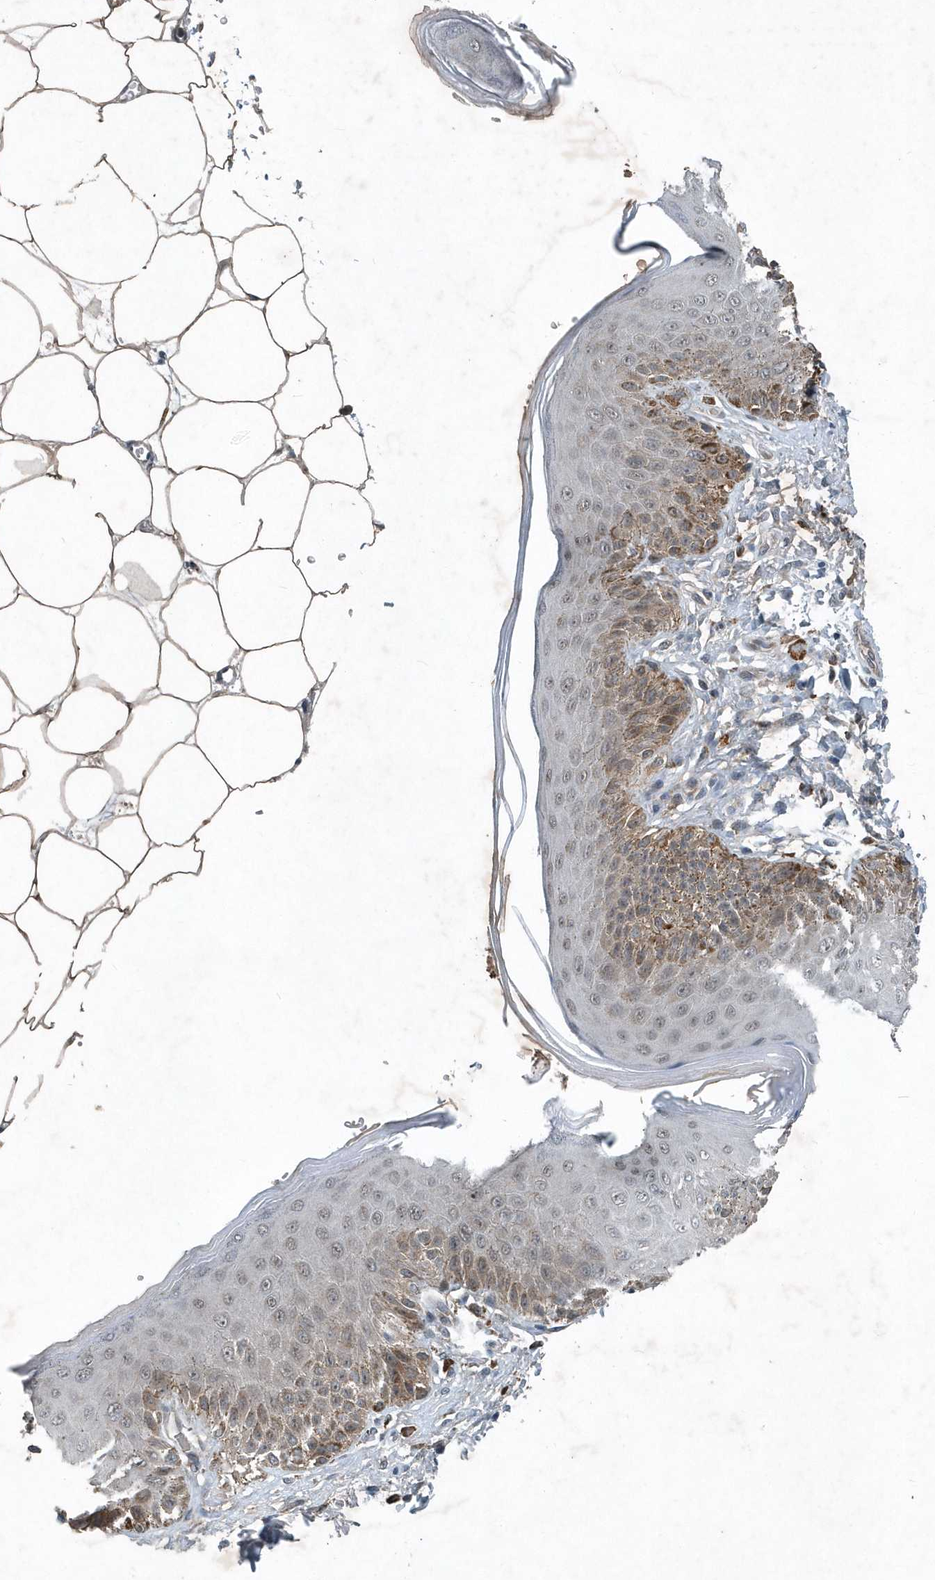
{"staining": {"intensity": "weak", "quantity": "<25%", "location": "cytoplasmic/membranous,nuclear"}, "tissue": "skin", "cell_type": "Epidermal cells", "image_type": "normal", "snomed": [{"axis": "morphology", "description": "Normal tissue, NOS"}, {"axis": "topography", "description": "Anal"}], "caption": "A micrograph of skin stained for a protein reveals no brown staining in epidermal cells.", "gene": "SCFD2", "patient": {"sex": "male", "age": 44}}